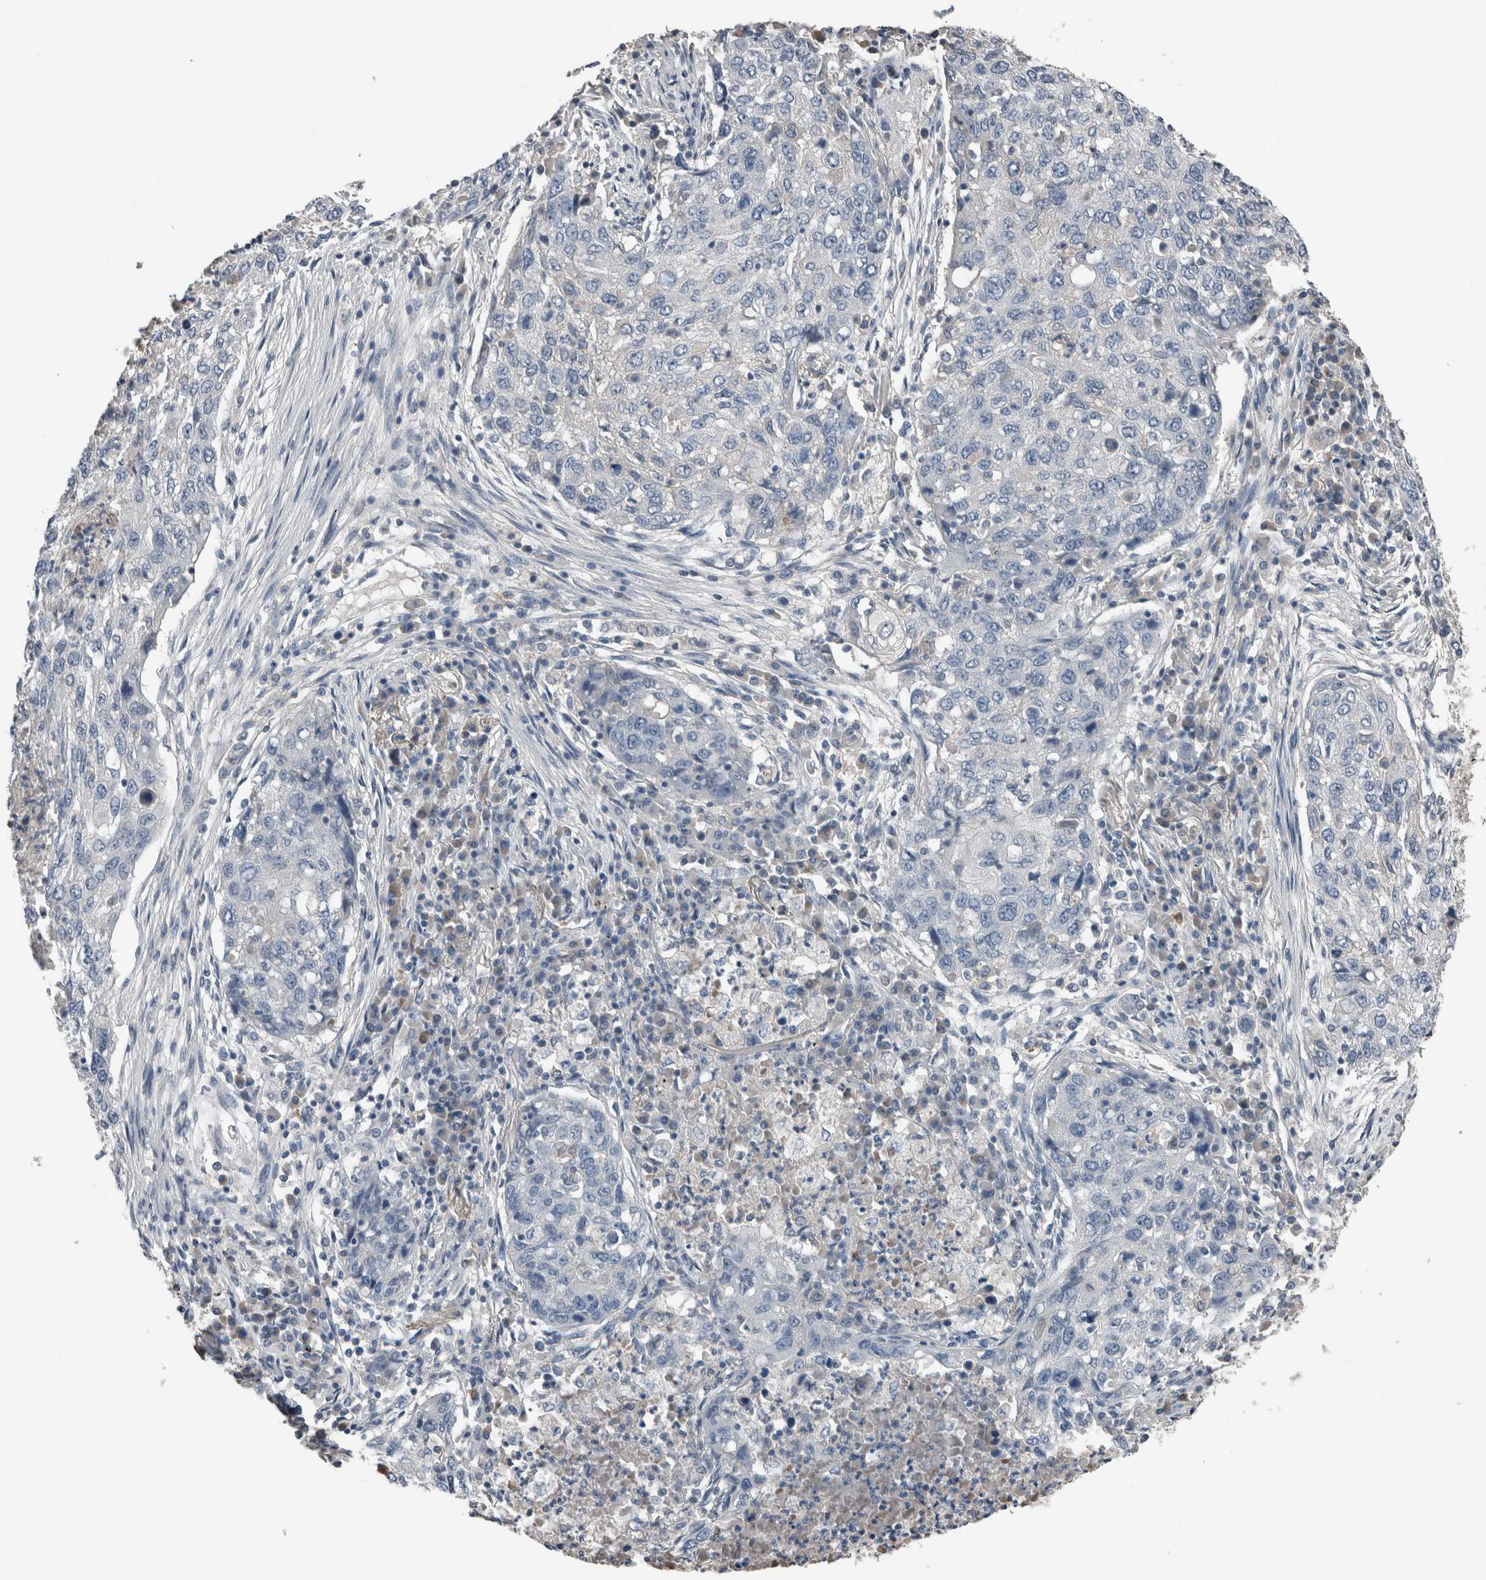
{"staining": {"intensity": "negative", "quantity": "none", "location": "none"}, "tissue": "lung cancer", "cell_type": "Tumor cells", "image_type": "cancer", "snomed": [{"axis": "morphology", "description": "Squamous cell carcinoma, NOS"}, {"axis": "topography", "description": "Lung"}], "caption": "Photomicrograph shows no protein staining in tumor cells of lung squamous cell carcinoma tissue.", "gene": "CRNN", "patient": {"sex": "female", "age": 63}}